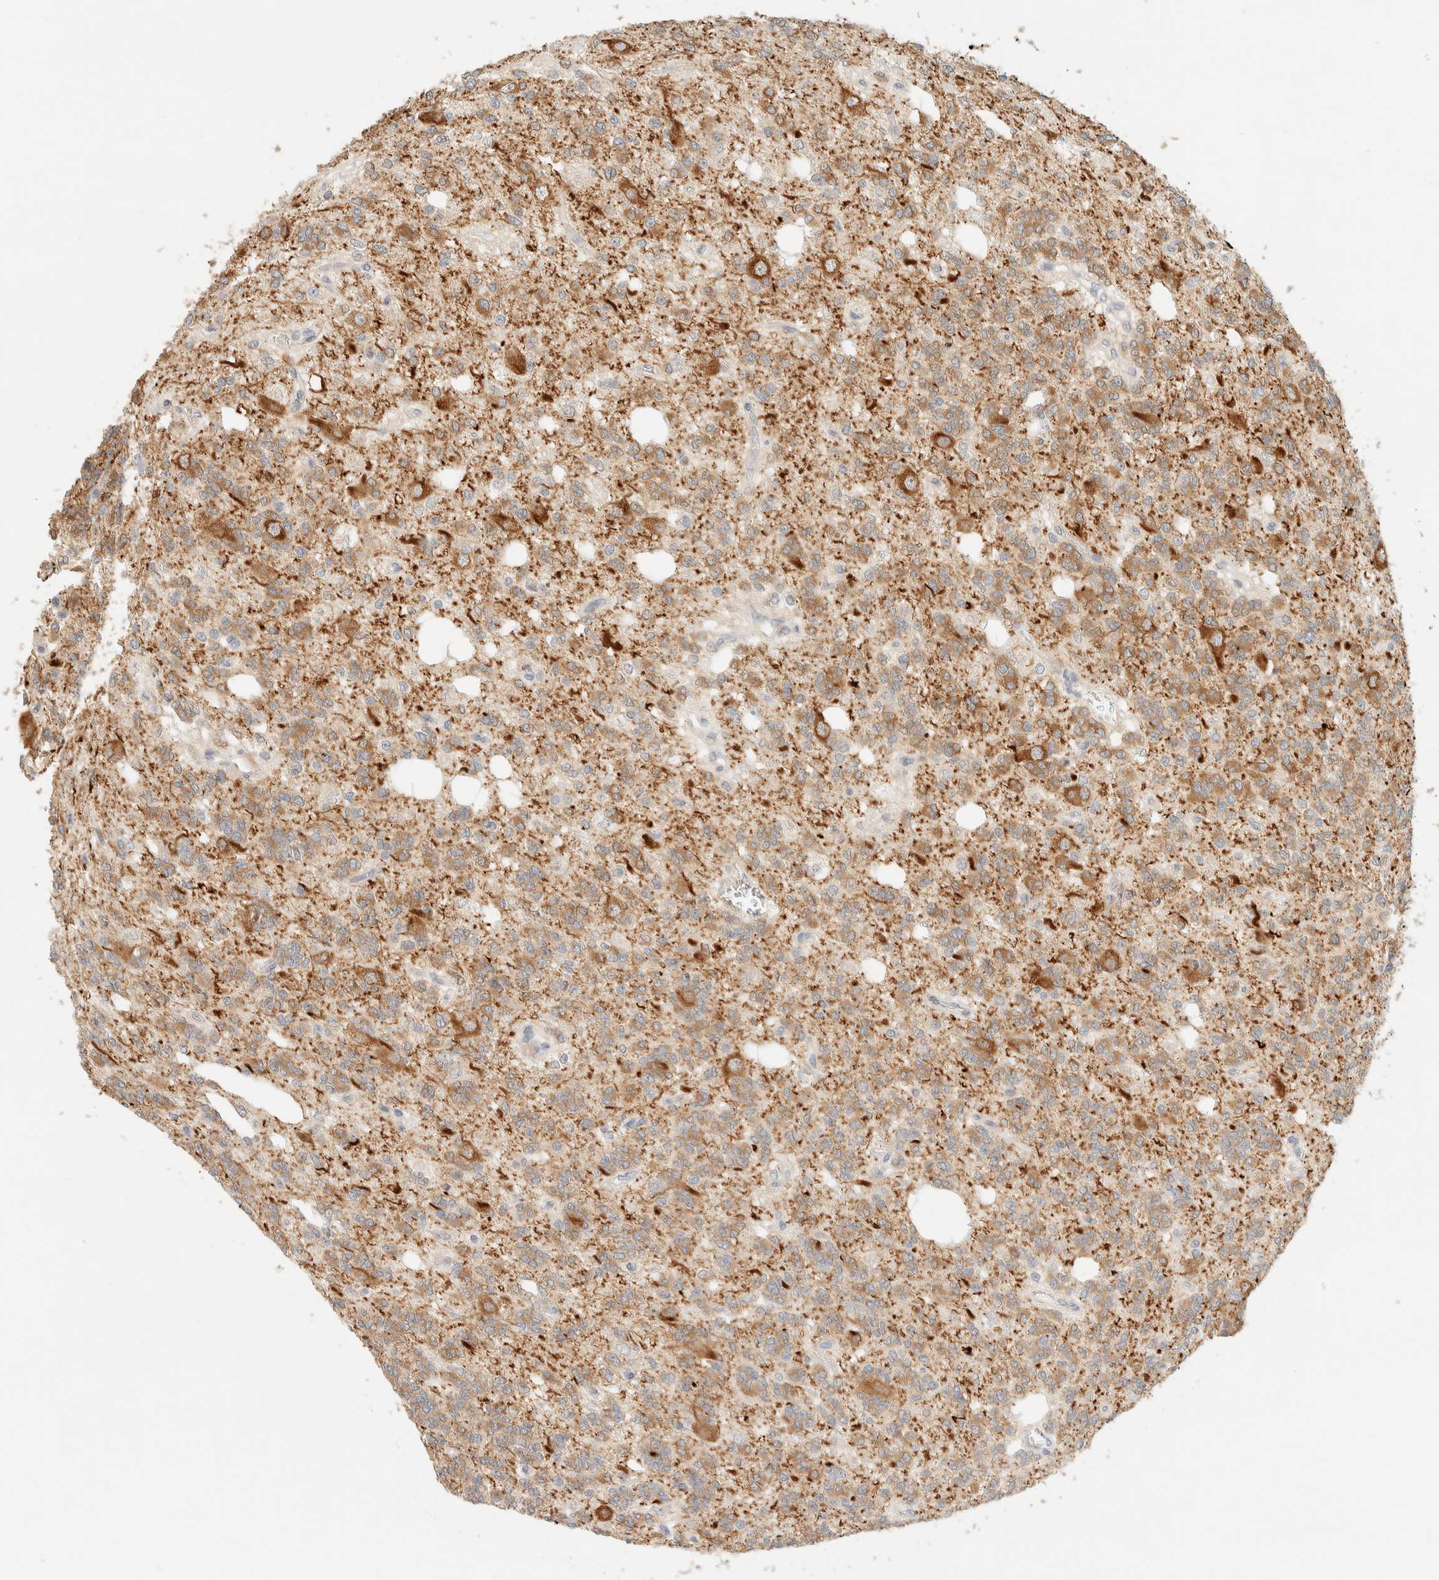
{"staining": {"intensity": "moderate", "quantity": "25%-75%", "location": "cytoplasmic/membranous"}, "tissue": "glioma", "cell_type": "Tumor cells", "image_type": "cancer", "snomed": [{"axis": "morphology", "description": "Glioma, malignant, Low grade"}, {"axis": "topography", "description": "Brain"}], "caption": "Malignant low-grade glioma tissue exhibits moderate cytoplasmic/membranous staining in approximately 25%-75% of tumor cells The staining is performed using DAB brown chromogen to label protein expression. The nuclei are counter-stained blue using hematoxylin.", "gene": "TNK1", "patient": {"sex": "male", "age": 38}}